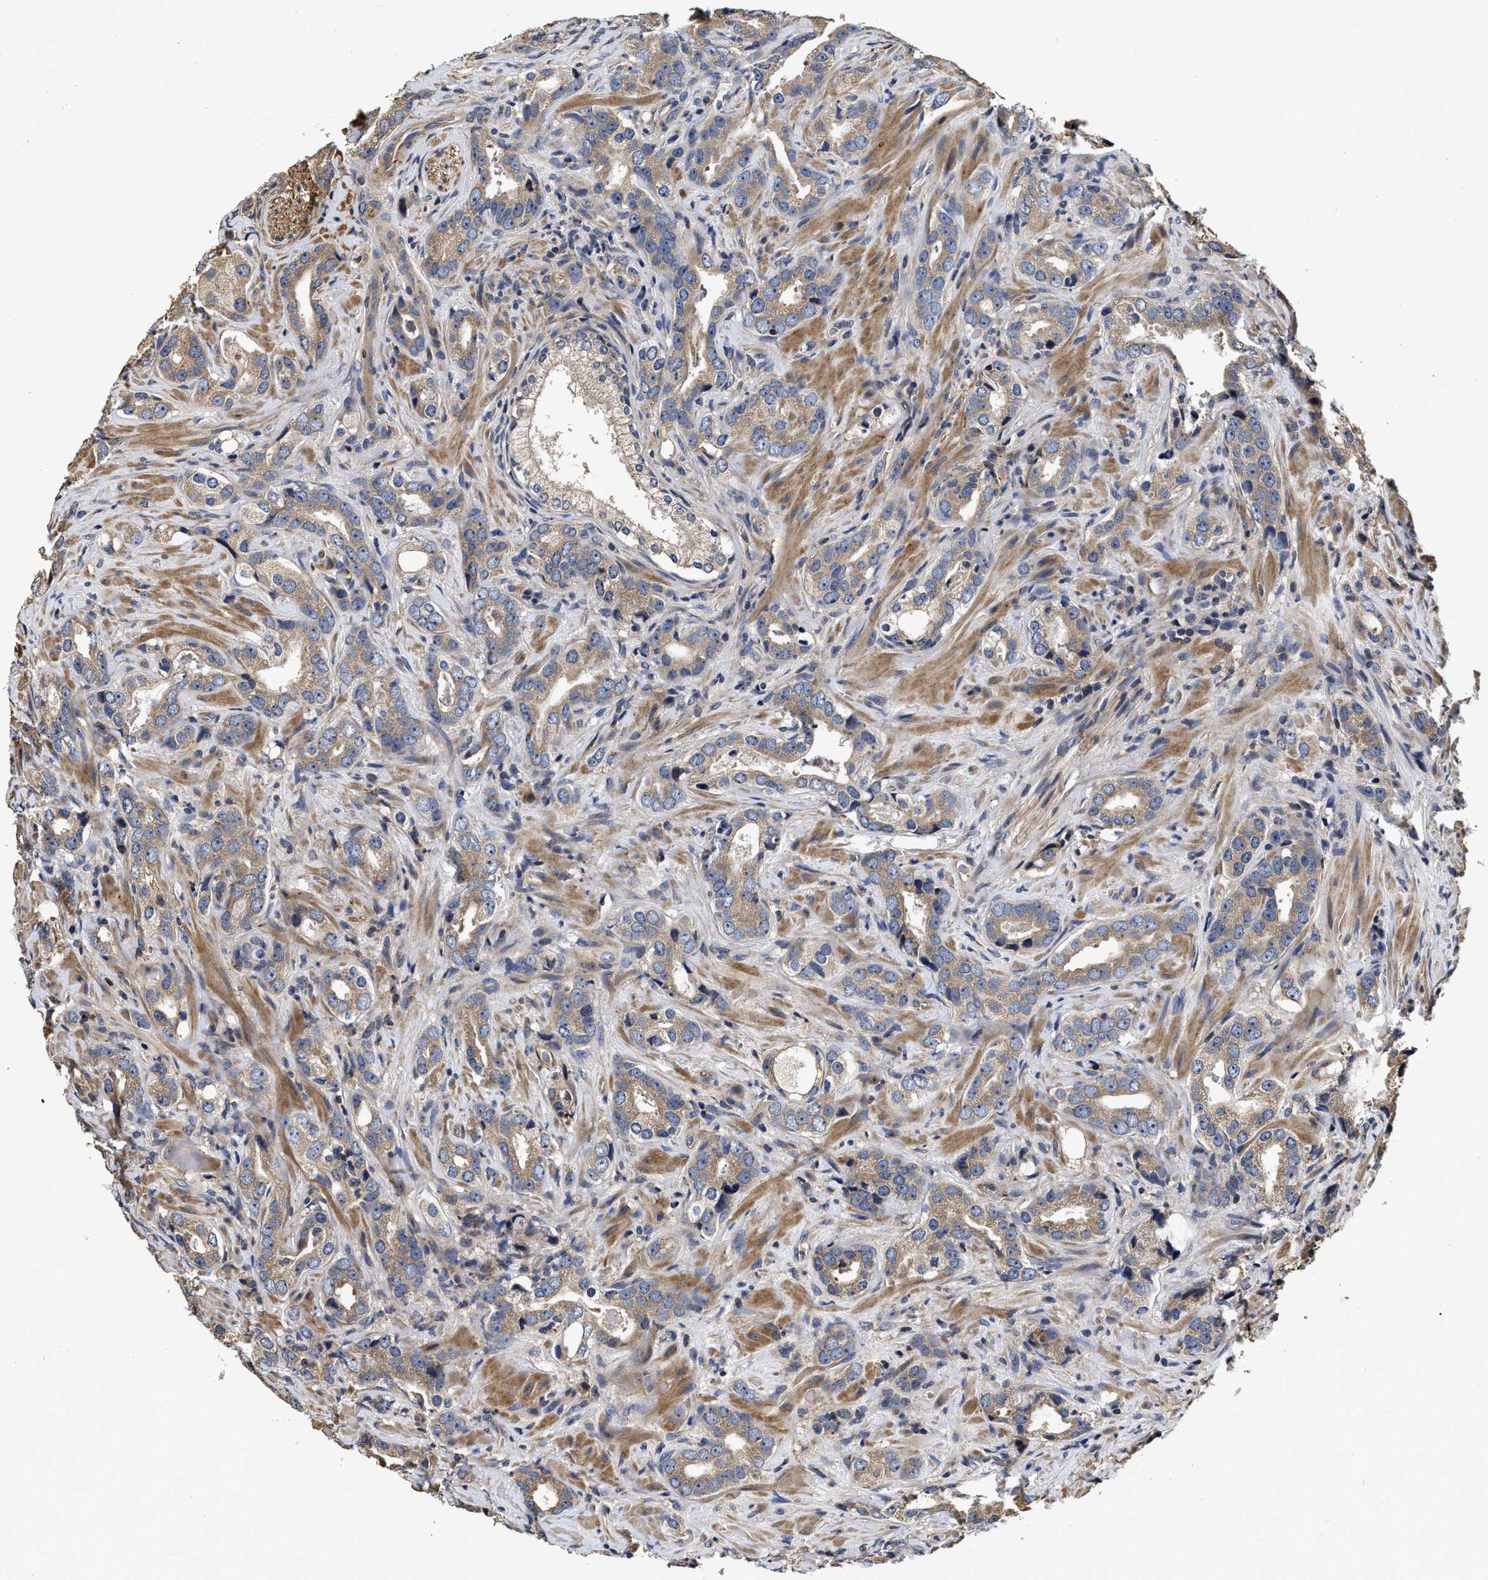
{"staining": {"intensity": "weak", "quantity": ">75%", "location": "cytoplasmic/membranous"}, "tissue": "prostate cancer", "cell_type": "Tumor cells", "image_type": "cancer", "snomed": [{"axis": "morphology", "description": "Adenocarcinoma, High grade"}, {"axis": "topography", "description": "Prostate"}], "caption": "Prostate cancer (high-grade adenocarcinoma) was stained to show a protein in brown. There is low levels of weak cytoplasmic/membranous expression in approximately >75% of tumor cells.", "gene": "ABCG8", "patient": {"sex": "male", "age": 63}}